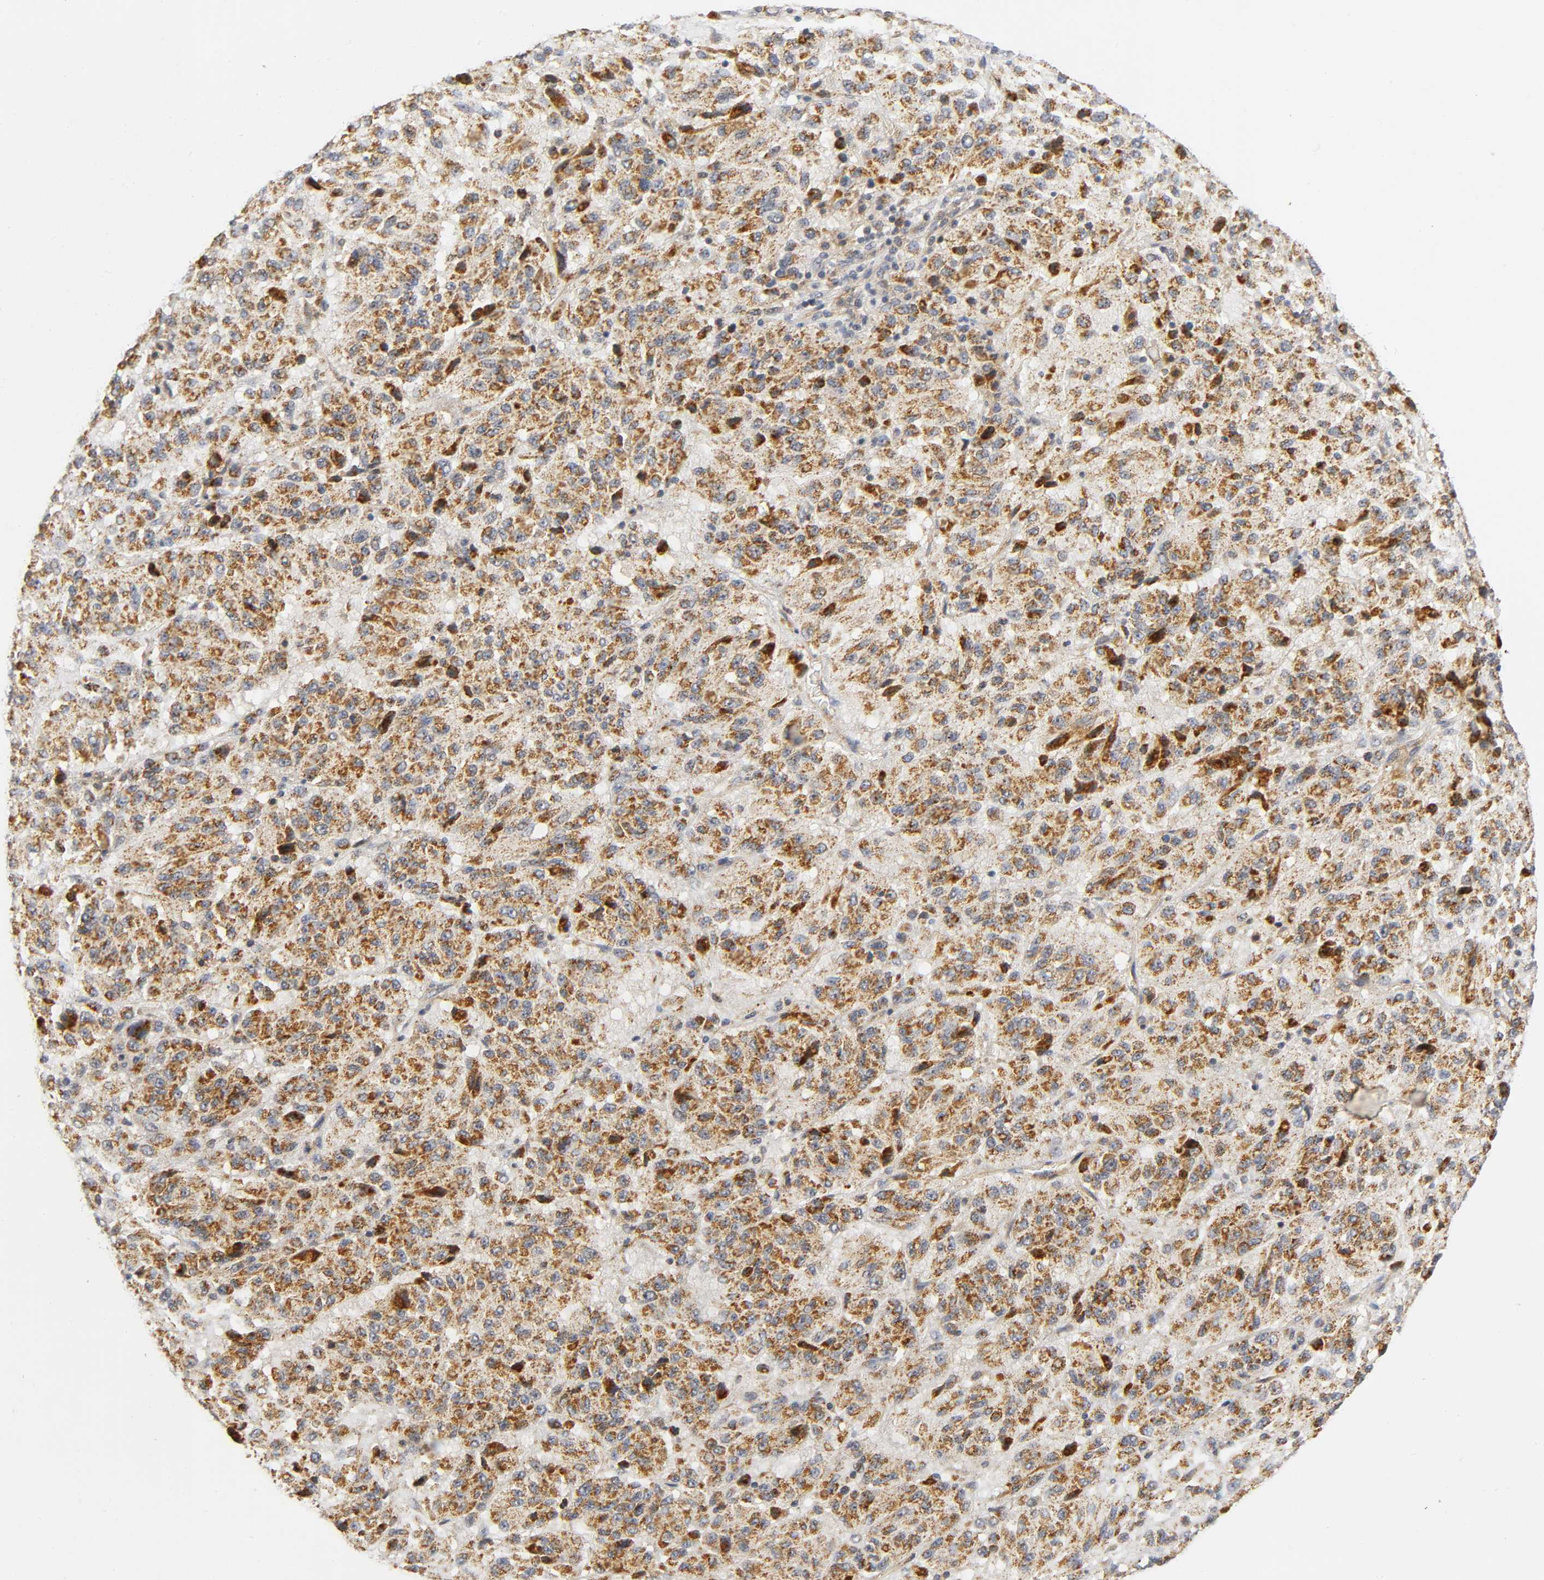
{"staining": {"intensity": "moderate", "quantity": ">75%", "location": "cytoplasmic/membranous"}, "tissue": "melanoma", "cell_type": "Tumor cells", "image_type": "cancer", "snomed": [{"axis": "morphology", "description": "Malignant melanoma, Metastatic site"}, {"axis": "topography", "description": "Lung"}], "caption": "High-magnification brightfield microscopy of malignant melanoma (metastatic site) stained with DAB (brown) and counterstained with hematoxylin (blue). tumor cells exhibit moderate cytoplasmic/membranous positivity is appreciated in approximately>75% of cells.", "gene": "NRP1", "patient": {"sex": "male", "age": 64}}